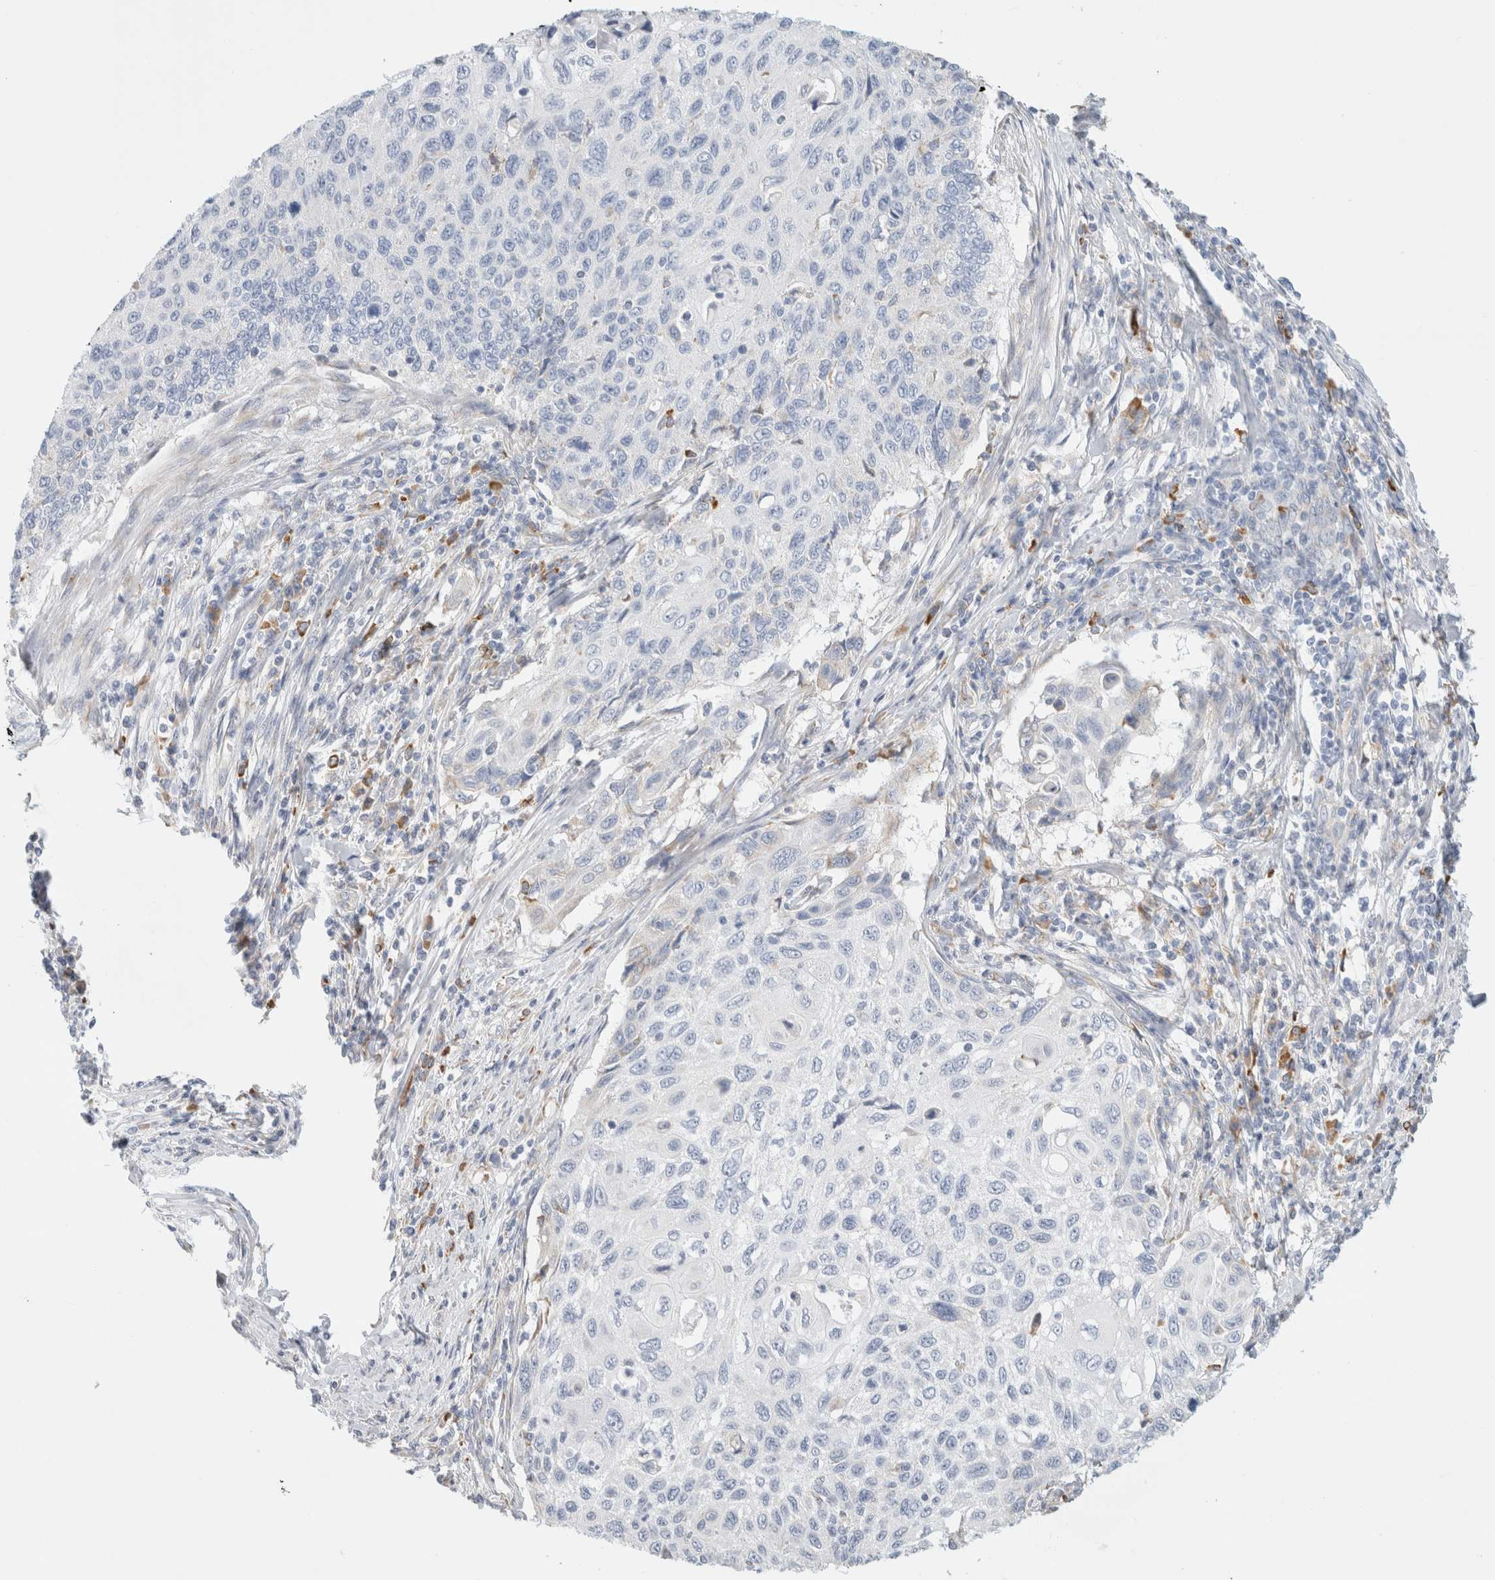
{"staining": {"intensity": "negative", "quantity": "none", "location": "none"}, "tissue": "cervical cancer", "cell_type": "Tumor cells", "image_type": "cancer", "snomed": [{"axis": "morphology", "description": "Squamous cell carcinoma, NOS"}, {"axis": "topography", "description": "Cervix"}], "caption": "Micrograph shows no significant protein positivity in tumor cells of squamous cell carcinoma (cervical). (DAB (3,3'-diaminobenzidine) IHC, high magnification).", "gene": "CSK", "patient": {"sex": "female", "age": 70}}